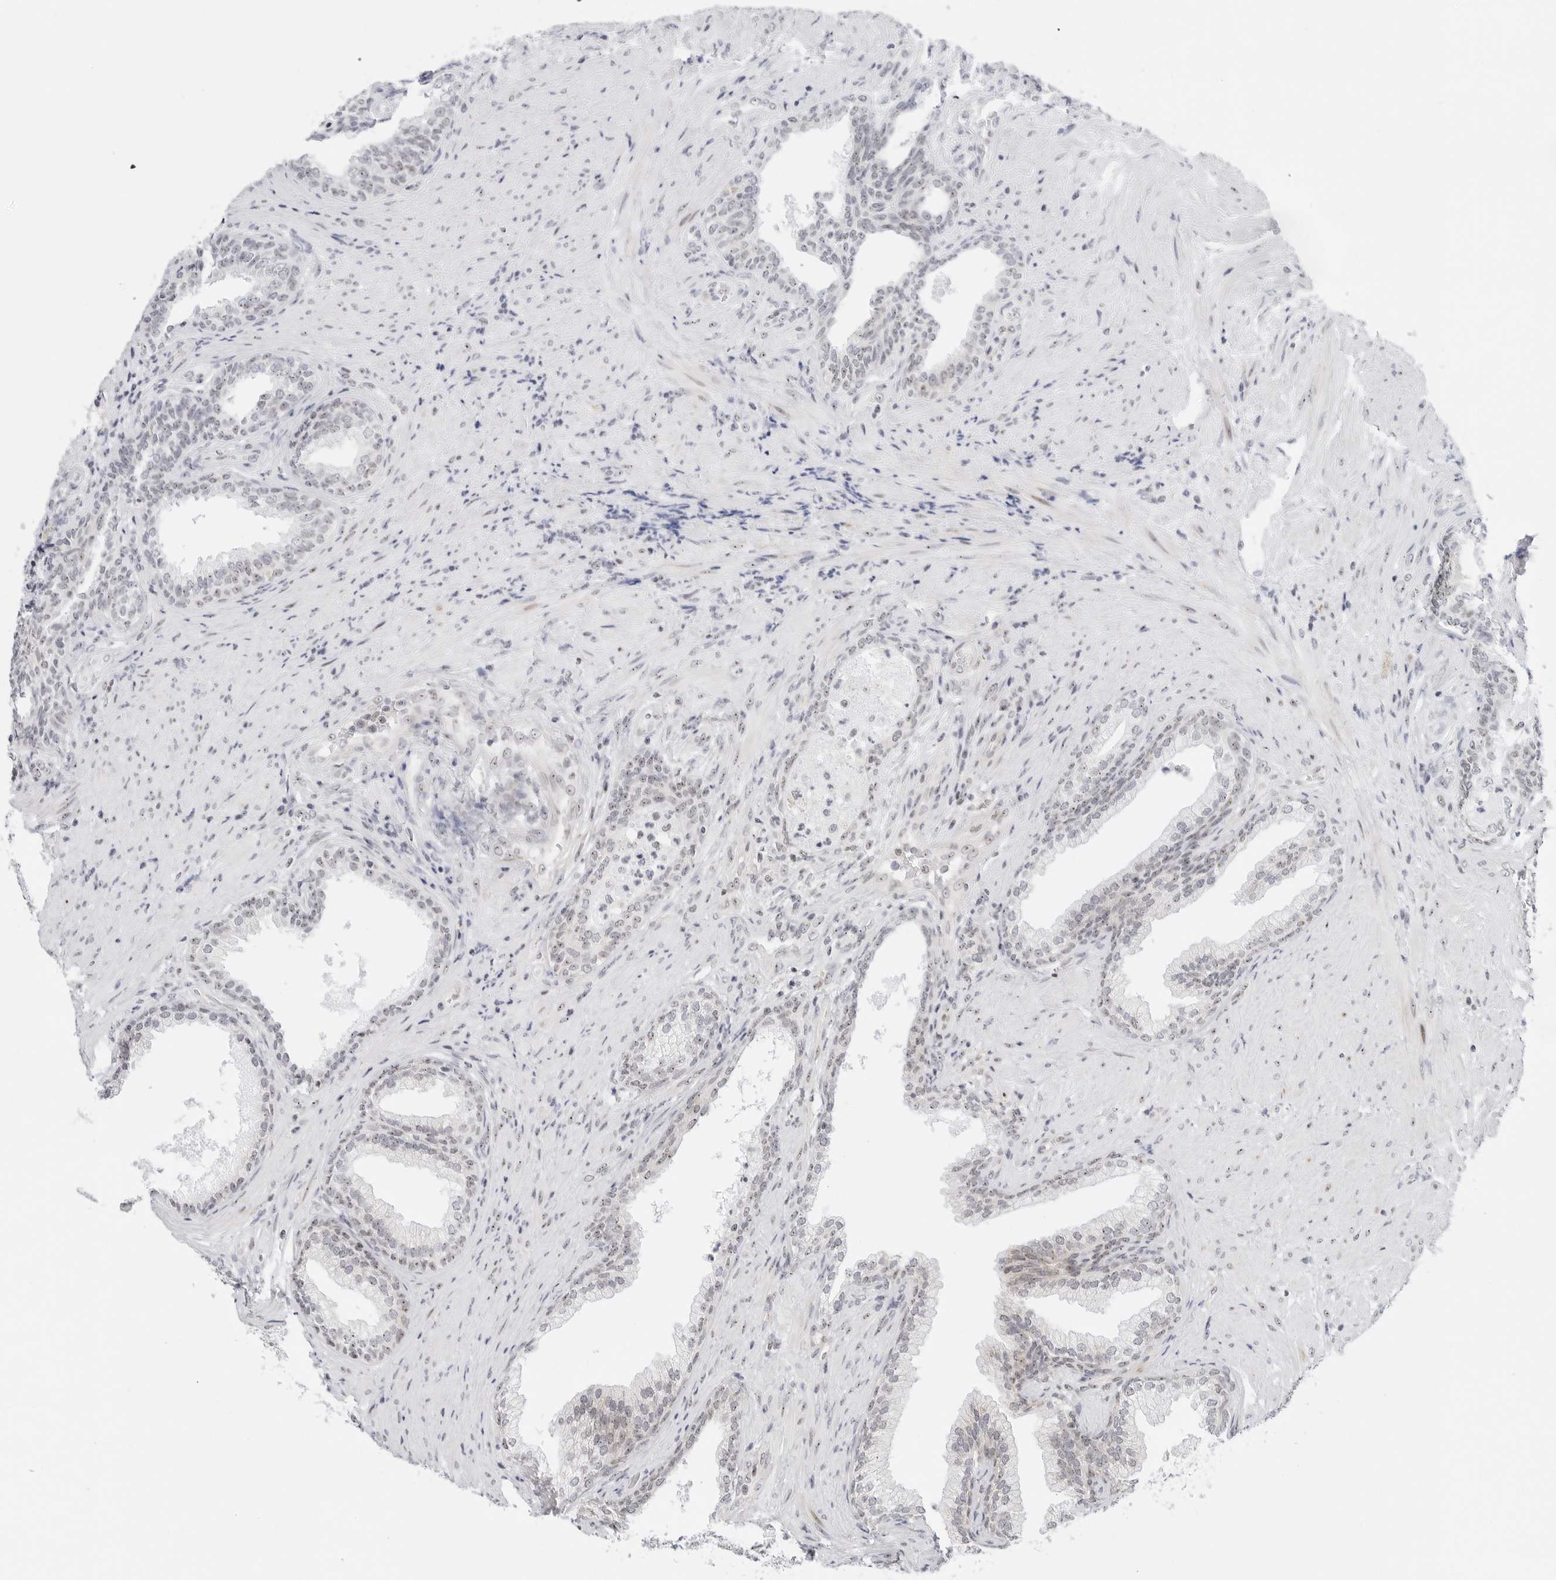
{"staining": {"intensity": "weak", "quantity": "25%-75%", "location": "cytoplasmic/membranous,nuclear"}, "tissue": "prostate", "cell_type": "Glandular cells", "image_type": "normal", "snomed": [{"axis": "morphology", "description": "Normal tissue, NOS"}, {"axis": "topography", "description": "Prostate"}], "caption": "Protein staining shows weak cytoplasmic/membranous,nuclear positivity in about 25%-75% of glandular cells in unremarkable prostate. Ihc stains the protein in brown and the nuclei are stained blue.", "gene": "RIMKLA", "patient": {"sex": "male", "age": 76}}